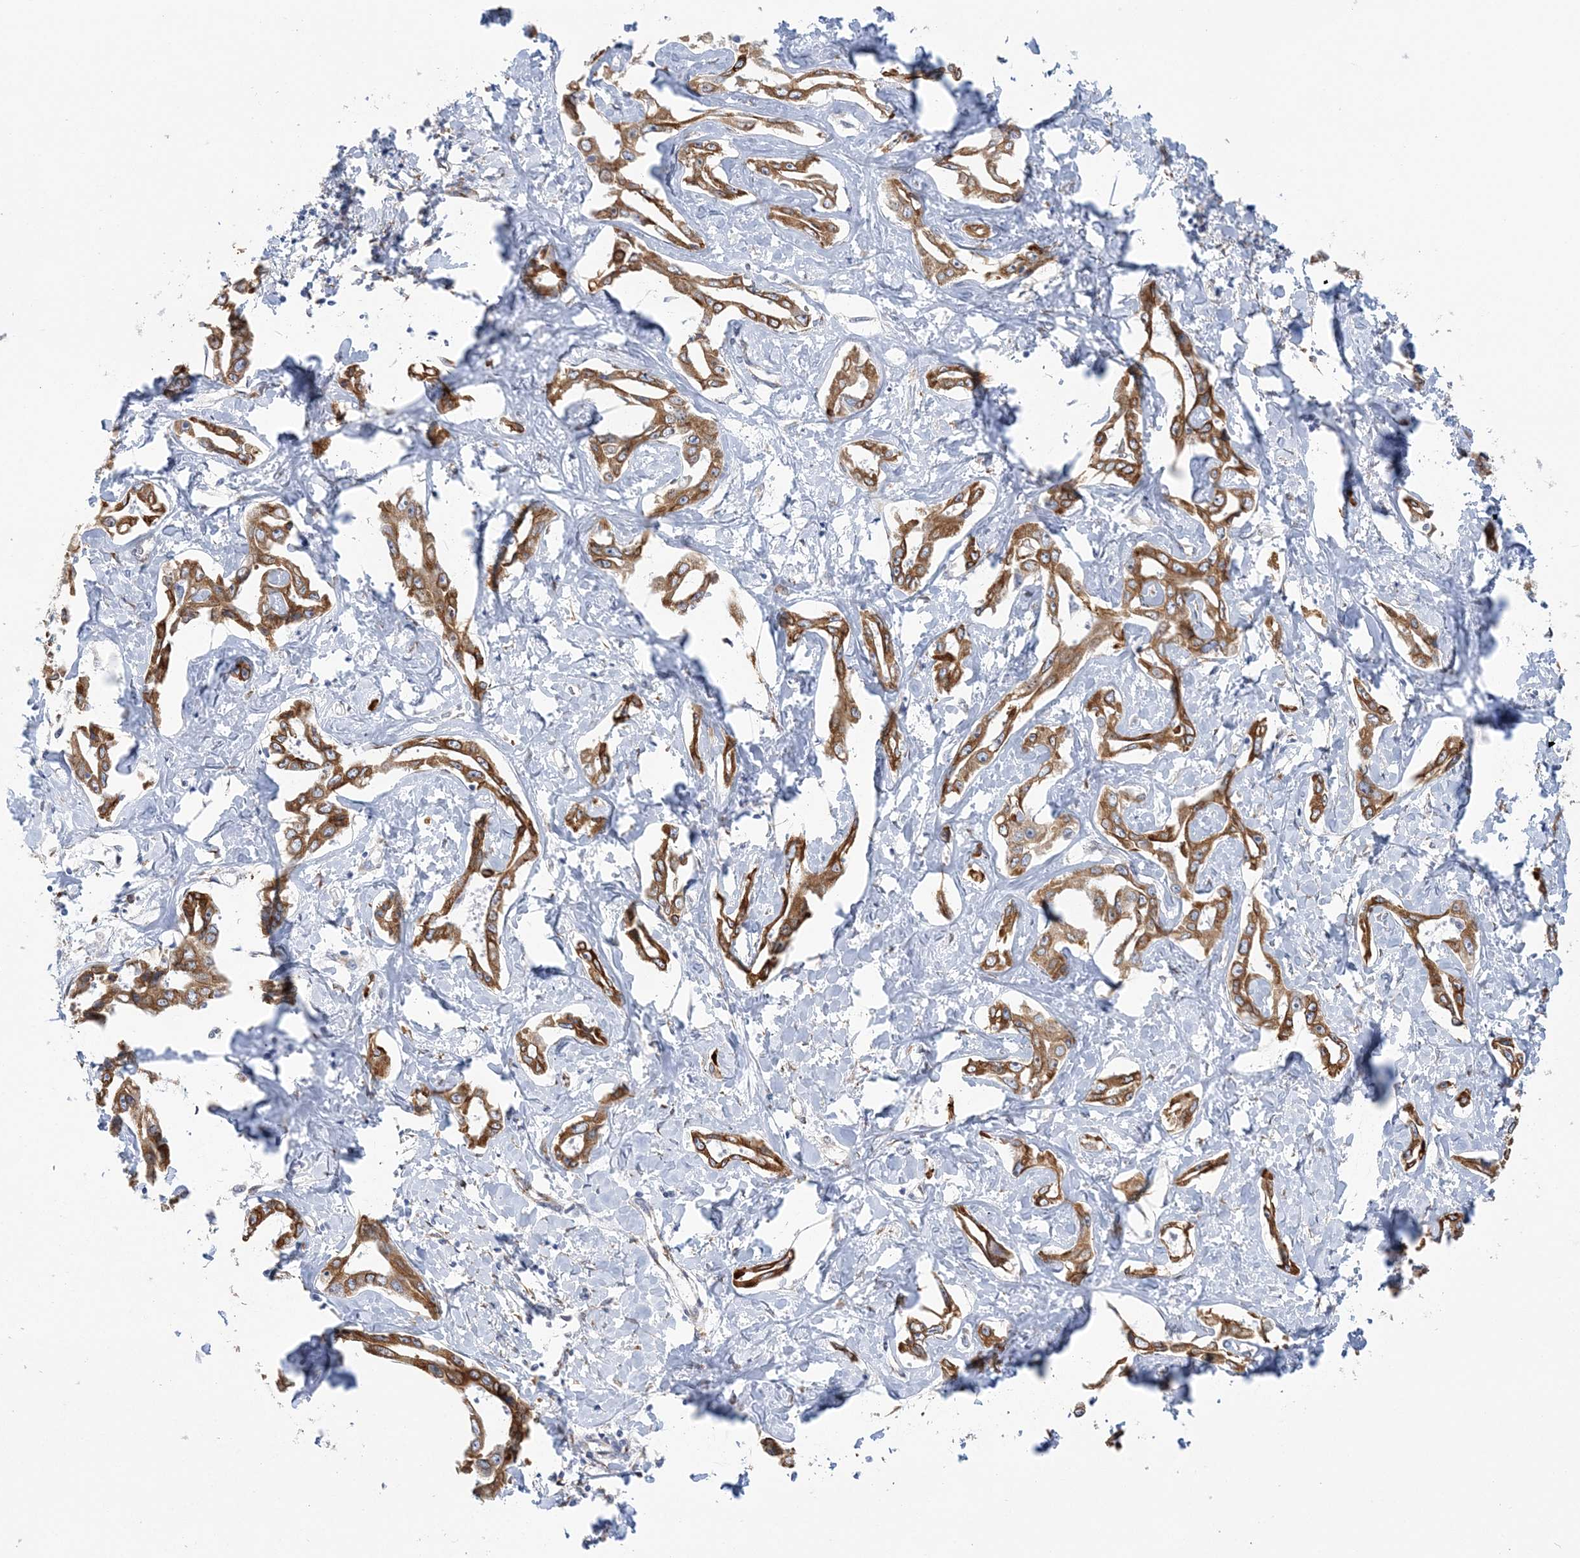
{"staining": {"intensity": "moderate", "quantity": ">75%", "location": "cytoplasmic/membranous"}, "tissue": "liver cancer", "cell_type": "Tumor cells", "image_type": "cancer", "snomed": [{"axis": "morphology", "description": "Cholangiocarcinoma"}, {"axis": "topography", "description": "Liver"}], "caption": "Brown immunohistochemical staining in human cholangiocarcinoma (liver) reveals moderate cytoplasmic/membranous staining in about >75% of tumor cells.", "gene": "PLEKHG4B", "patient": {"sex": "male", "age": 59}}